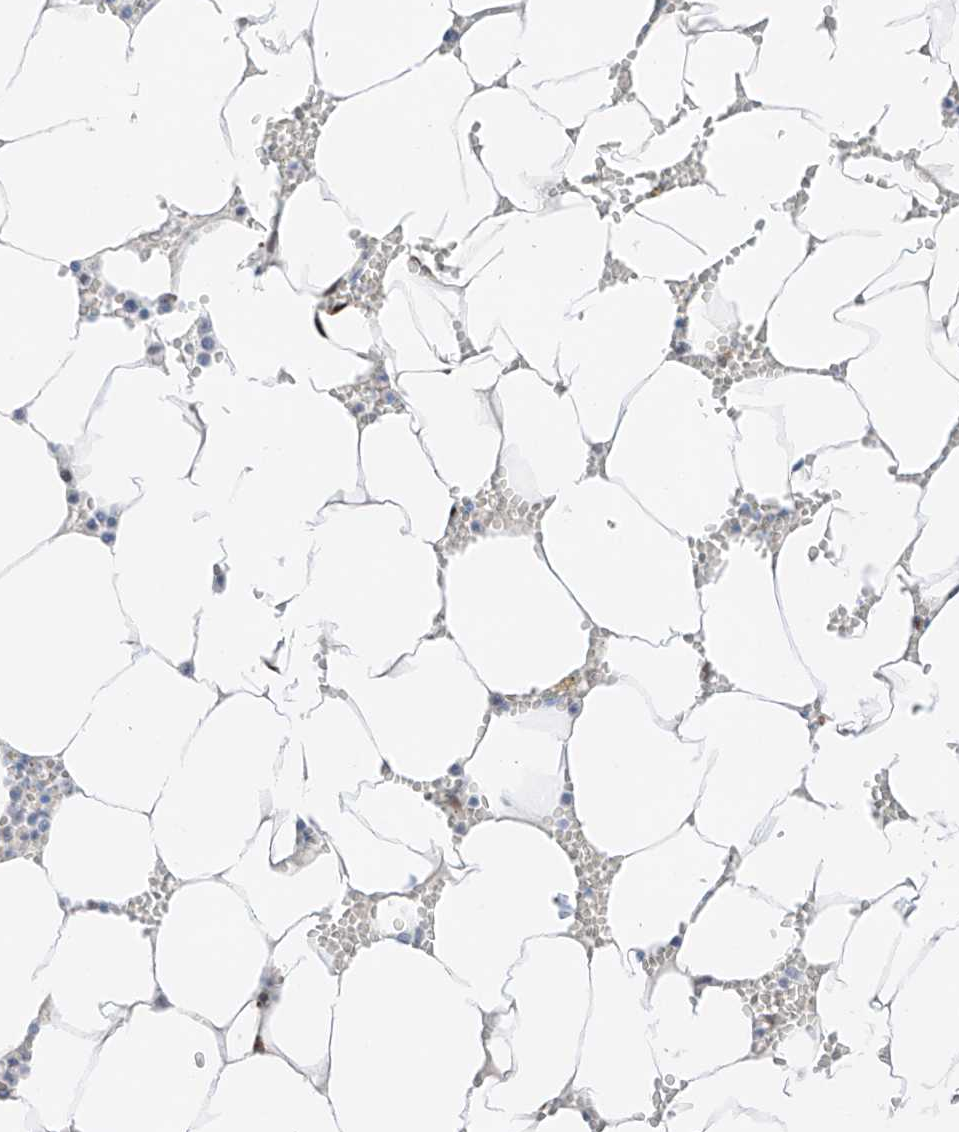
{"staining": {"intensity": "moderate", "quantity": "<25%", "location": "nuclear"}, "tissue": "bone marrow", "cell_type": "Hematopoietic cells", "image_type": "normal", "snomed": [{"axis": "morphology", "description": "Normal tissue, NOS"}, {"axis": "topography", "description": "Bone marrow"}], "caption": "Immunohistochemistry (IHC) of unremarkable human bone marrow shows low levels of moderate nuclear expression in about <25% of hematopoietic cells.", "gene": "NT5C3B", "patient": {"sex": "male", "age": 70}}